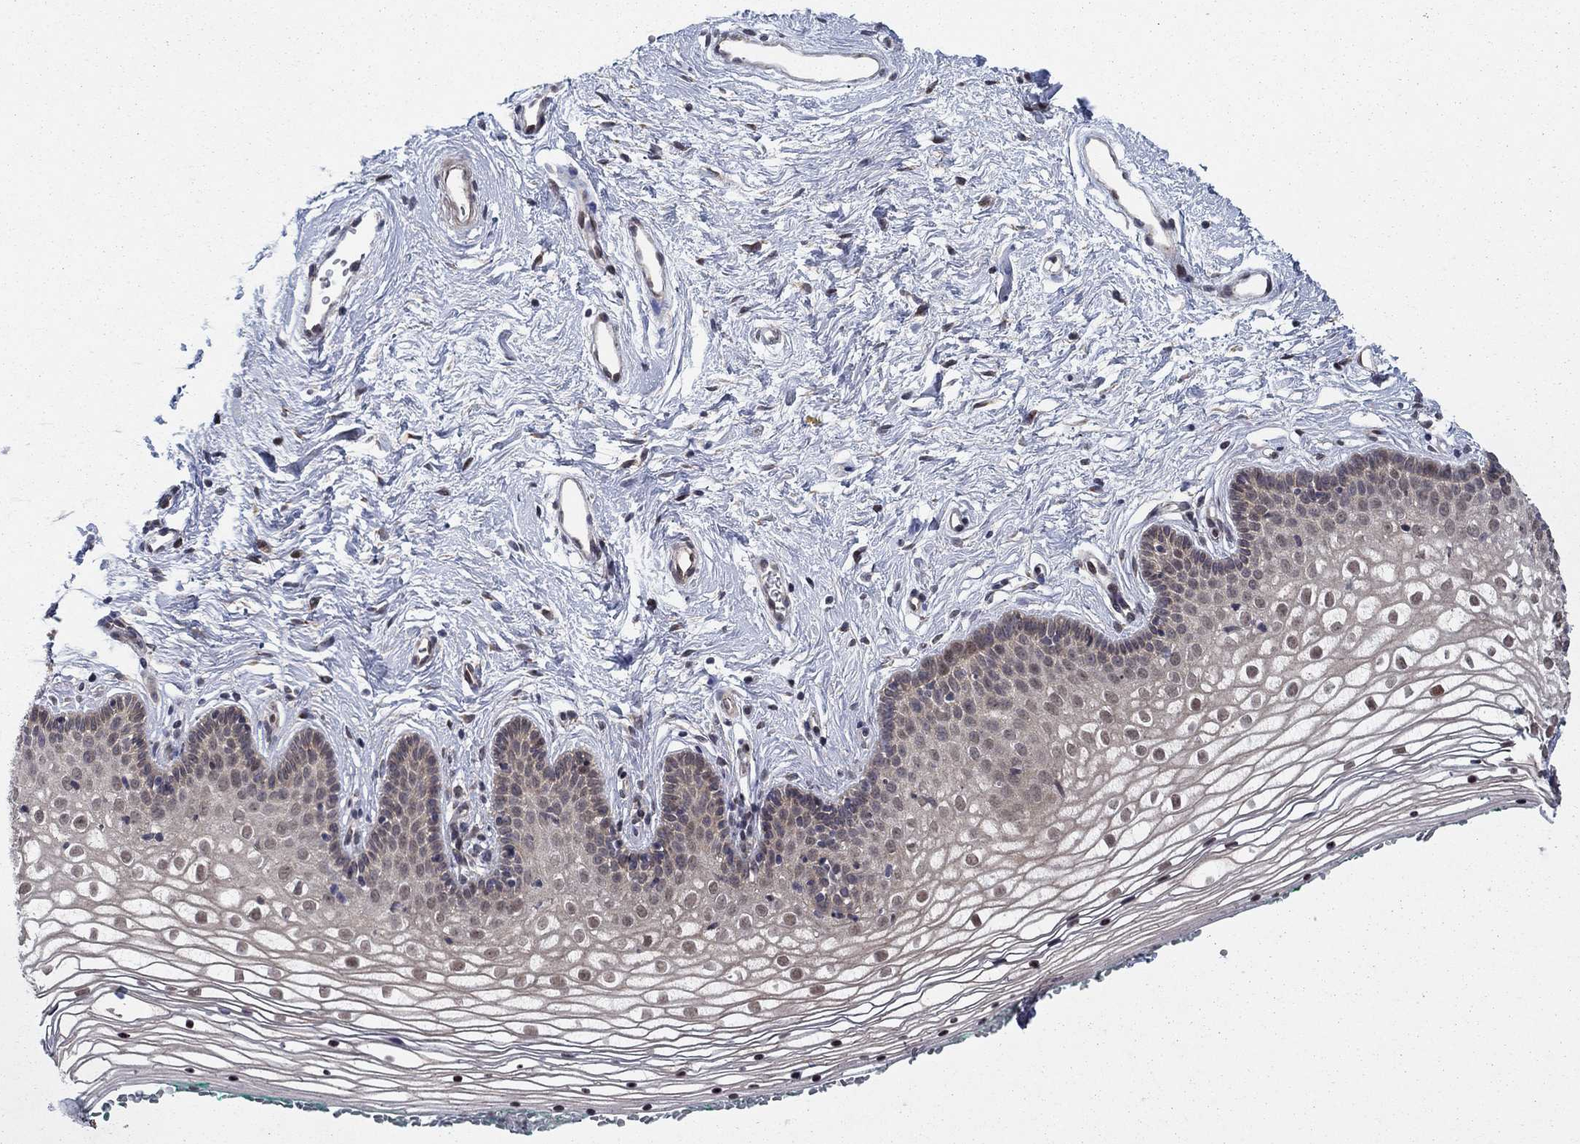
{"staining": {"intensity": "strong", "quantity": "25%-75%", "location": "nuclear"}, "tissue": "vagina", "cell_type": "Squamous epithelial cells", "image_type": "normal", "snomed": [{"axis": "morphology", "description": "Normal tissue, NOS"}, {"axis": "topography", "description": "Vagina"}], "caption": "High-power microscopy captured an immunohistochemistry image of benign vagina, revealing strong nuclear staining in about 25%-75% of squamous epithelial cells. (brown staining indicates protein expression, while blue staining denotes nuclei).", "gene": "PSMC1", "patient": {"sex": "female", "age": 36}}